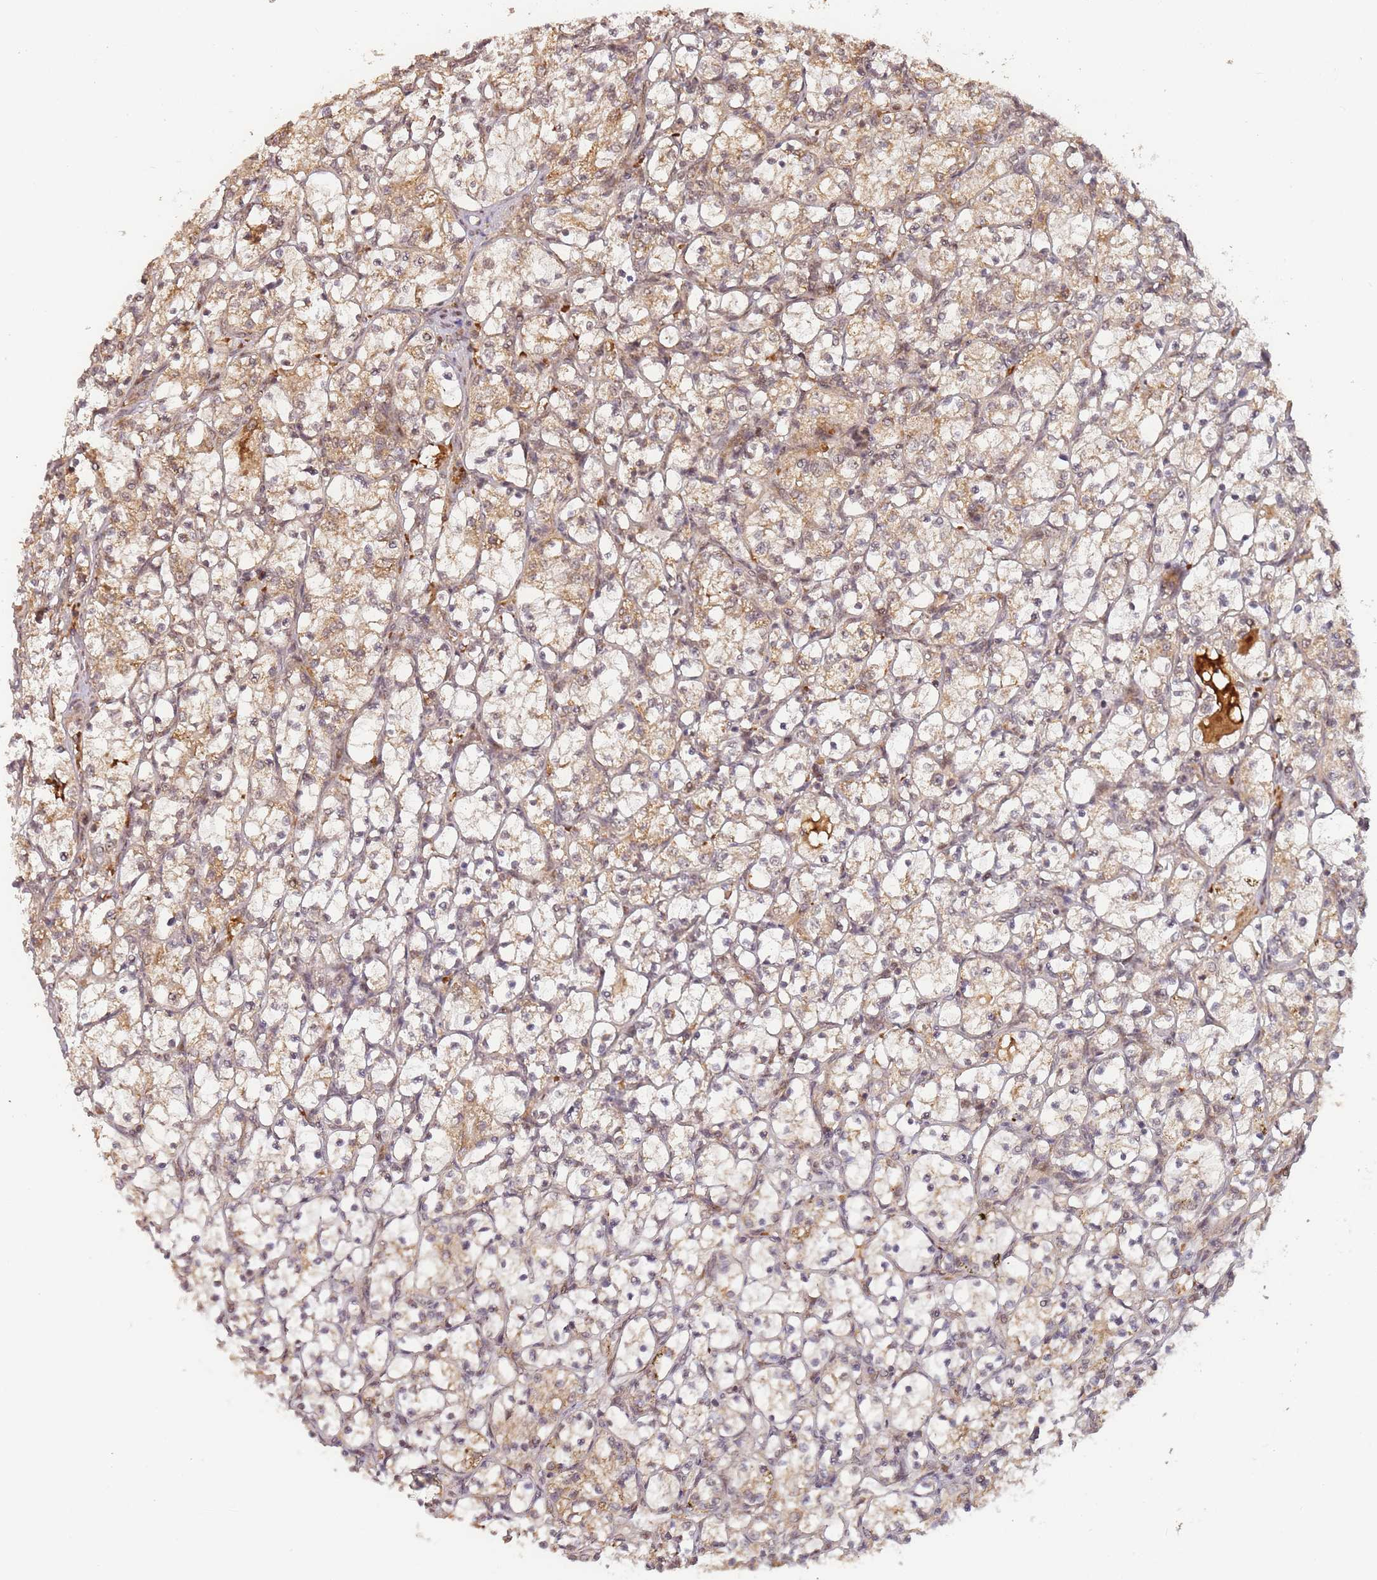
{"staining": {"intensity": "weak", "quantity": ">75%", "location": "cytoplasmic/membranous"}, "tissue": "renal cancer", "cell_type": "Tumor cells", "image_type": "cancer", "snomed": [{"axis": "morphology", "description": "Adenocarcinoma, NOS"}, {"axis": "topography", "description": "Kidney"}], "caption": "Immunohistochemical staining of human renal cancer (adenocarcinoma) demonstrates weak cytoplasmic/membranous protein expression in about >75% of tumor cells.", "gene": "ZNF497", "patient": {"sex": "female", "age": 69}}